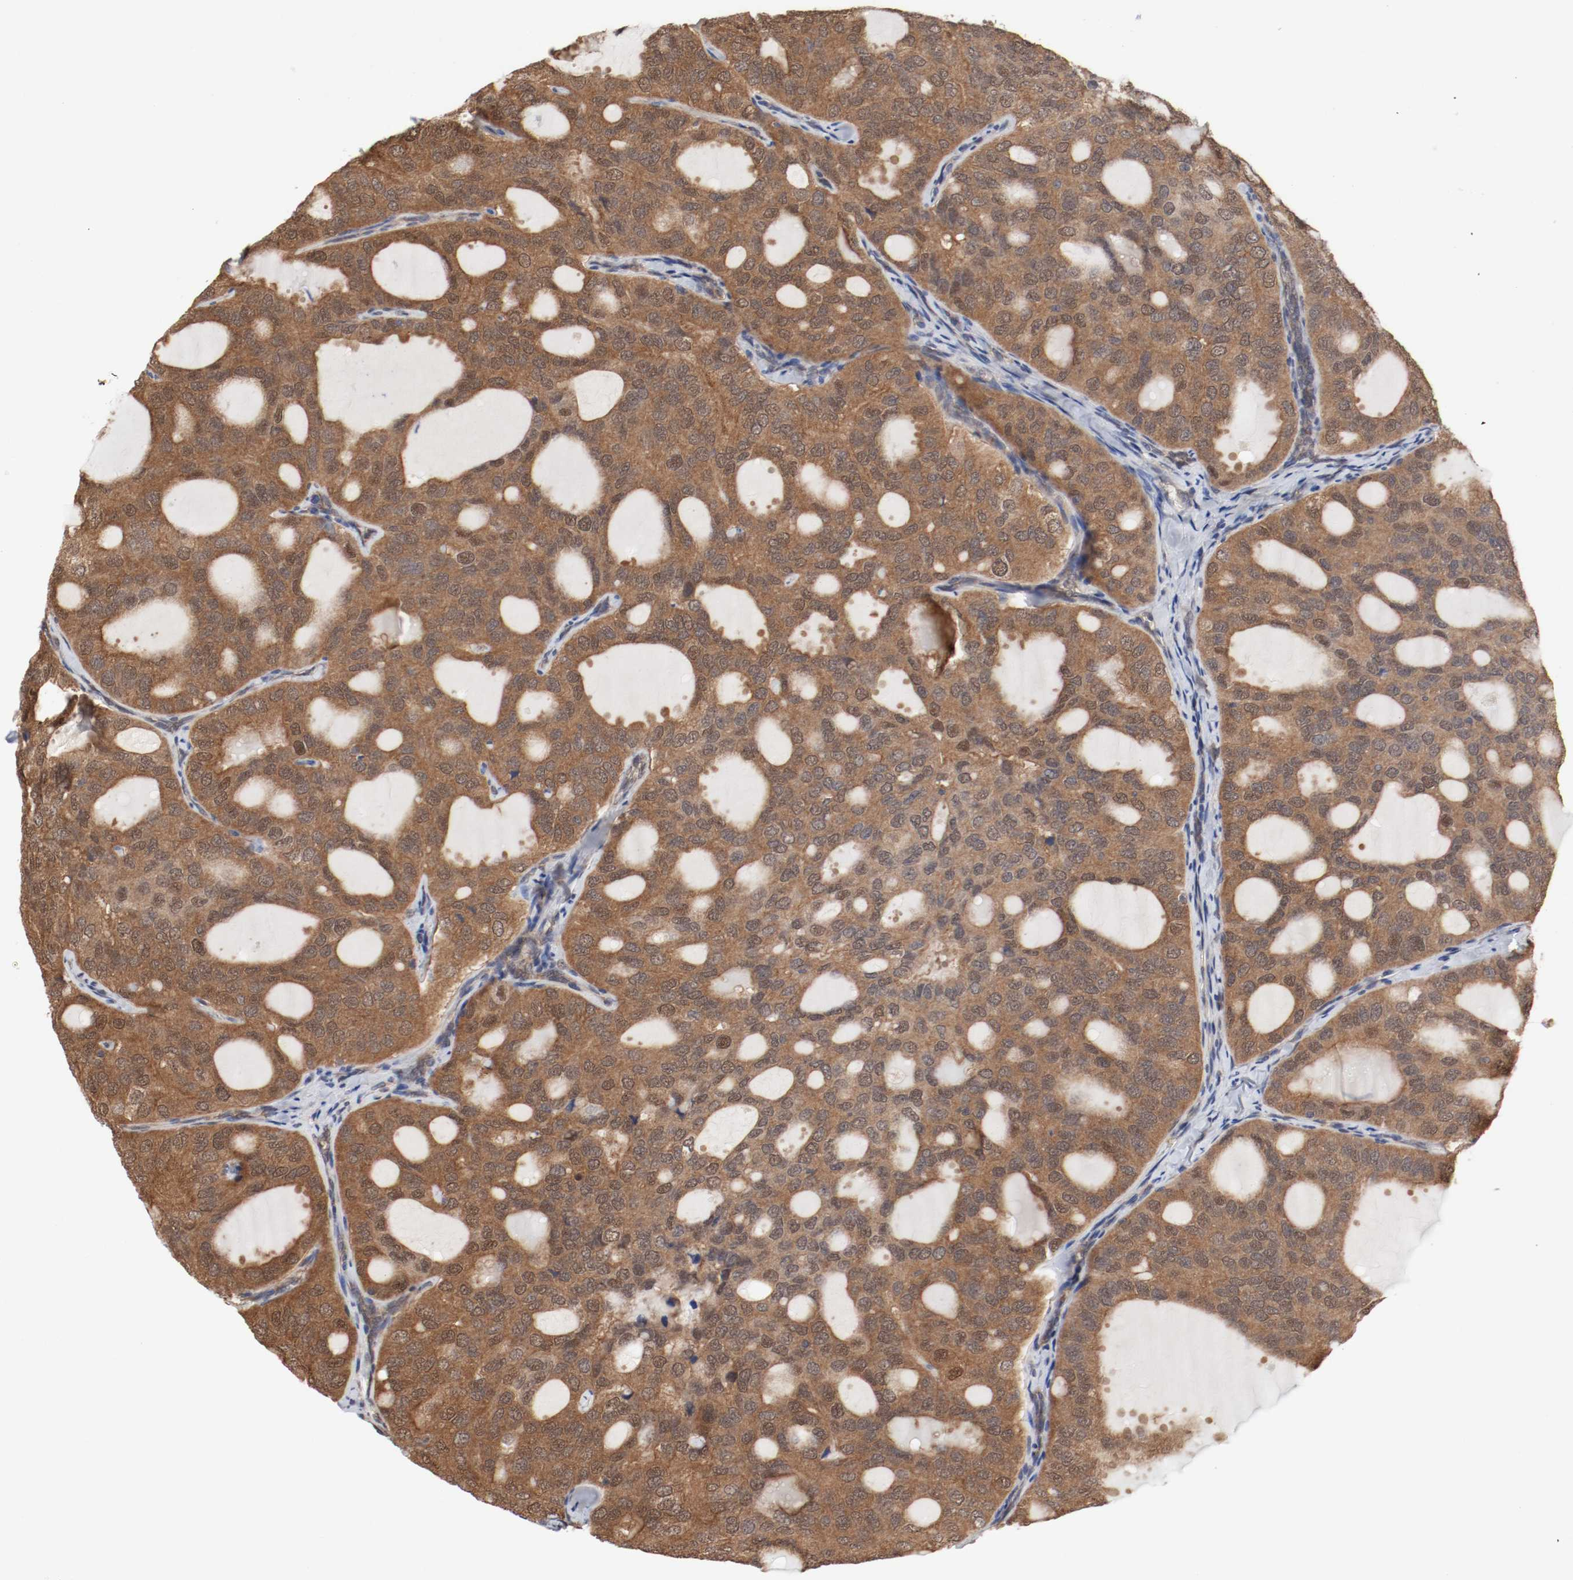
{"staining": {"intensity": "strong", "quantity": ">75%", "location": "cytoplasmic/membranous,nuclear"}, "tissue": "thyroid cancer", "cell_type": "Tumor cells", "image_type": "cancer", "snomed": [{"axis": "morphology", "description": "Follicular adenoma carcinoma, NOS"}, {"axis": "topography", "description": "Thyroid gland"}], "caption": "Protein staining exhibits strong cytoplasmic/membranous and nuclear expression in approximately >75% of tumor cells in follicular adenoma carcinoma (thyroid).", "gene": "AFG3L2", "patient": {"sex": "male", "age": 75}}